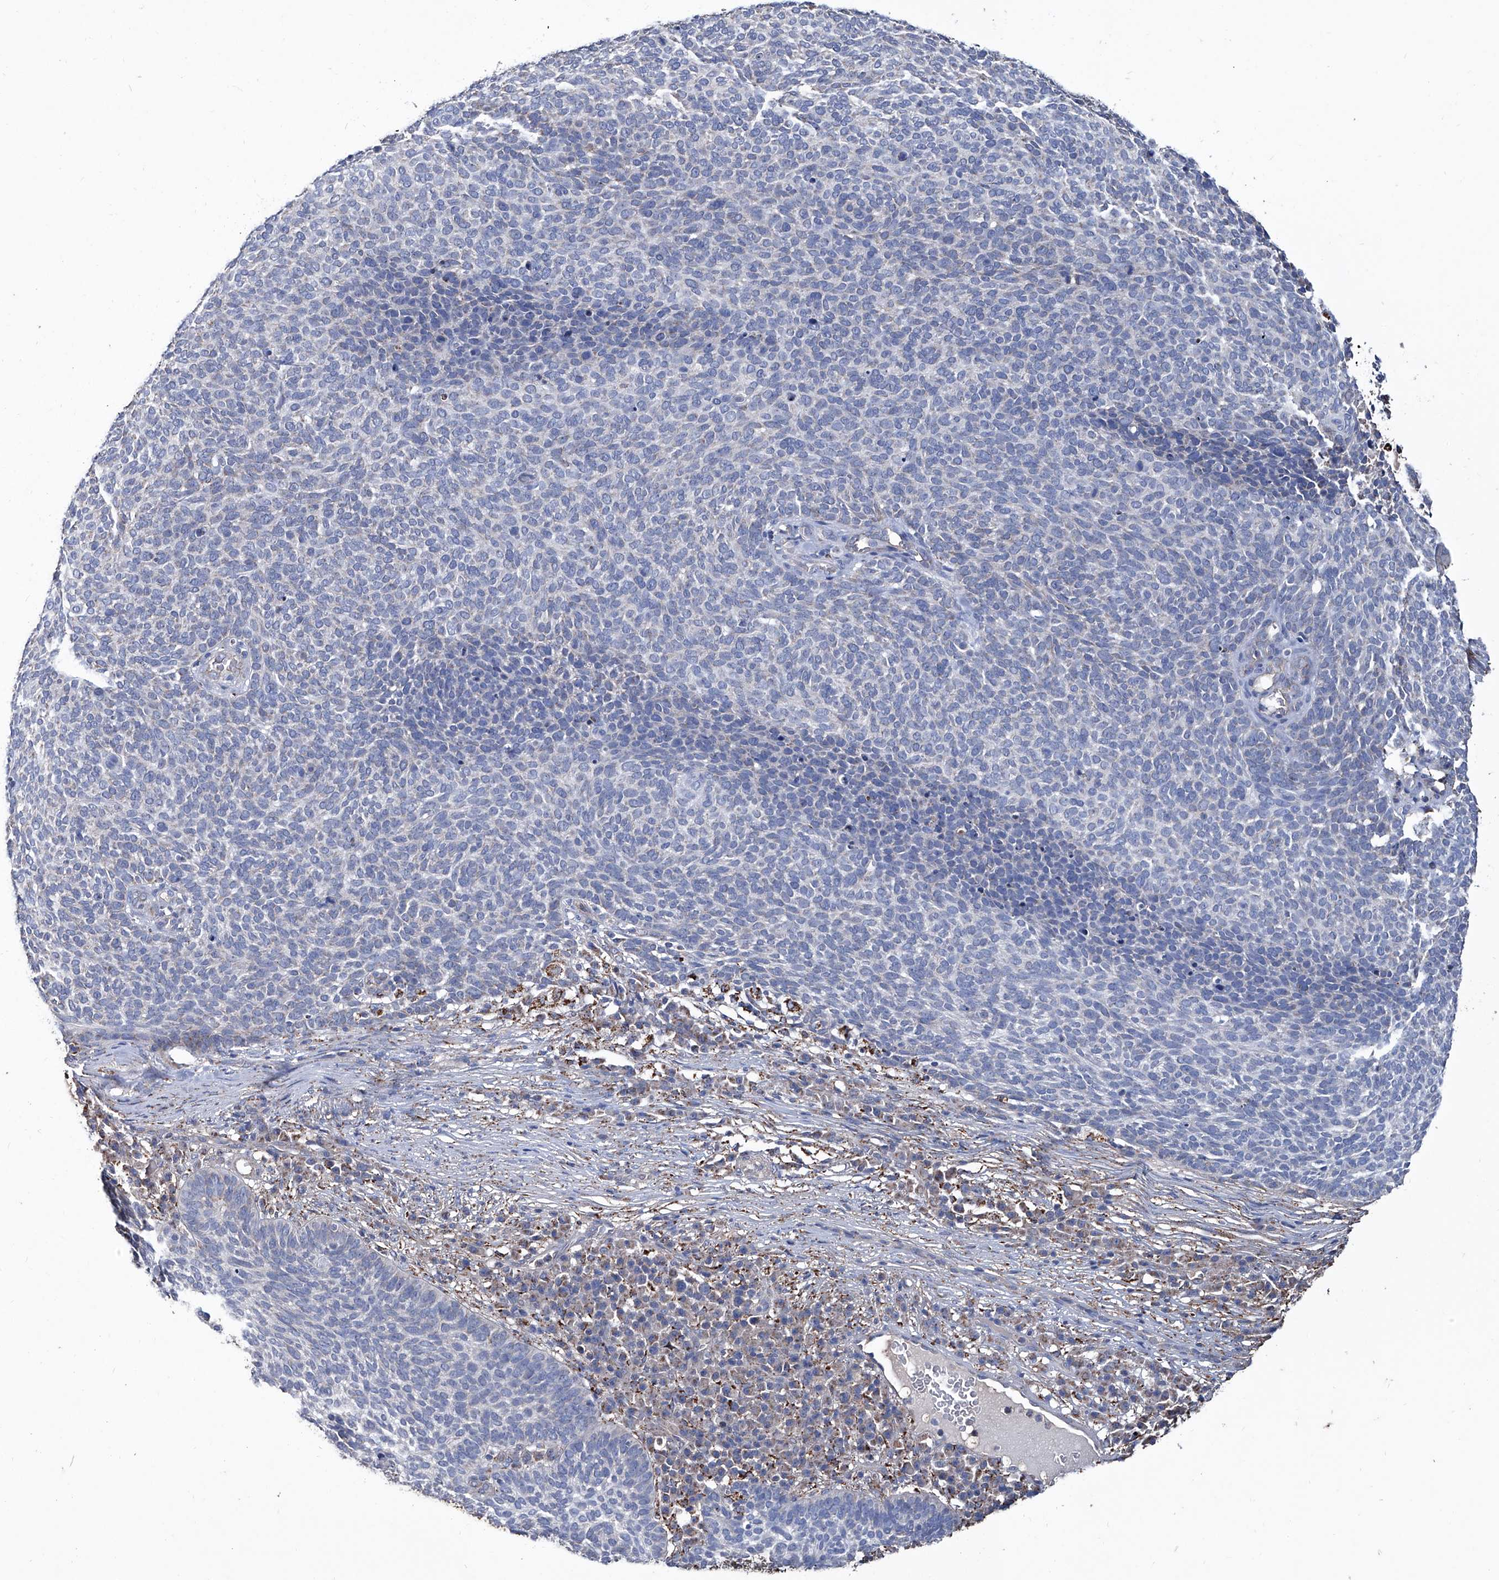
{"staining": {"intensity": "negative", "quantity": "none", "location": "none"}, "tissue": "skin cancer", "cell_type": "Tumor cells", "image_type": "cancer", "snomed": [{"axis": "morphology", "description": "Squamous cell carcinoma, NOS"}, {"axis": "topography", "description": "Skin"}], "caption": "DAB (3,3'-diaminobenzidine) immunohistochemical staining of skin cancer shows no significant staining in tumor cells.", "gene": "NHS", "patient": {"sex": "female", "age": 90}}